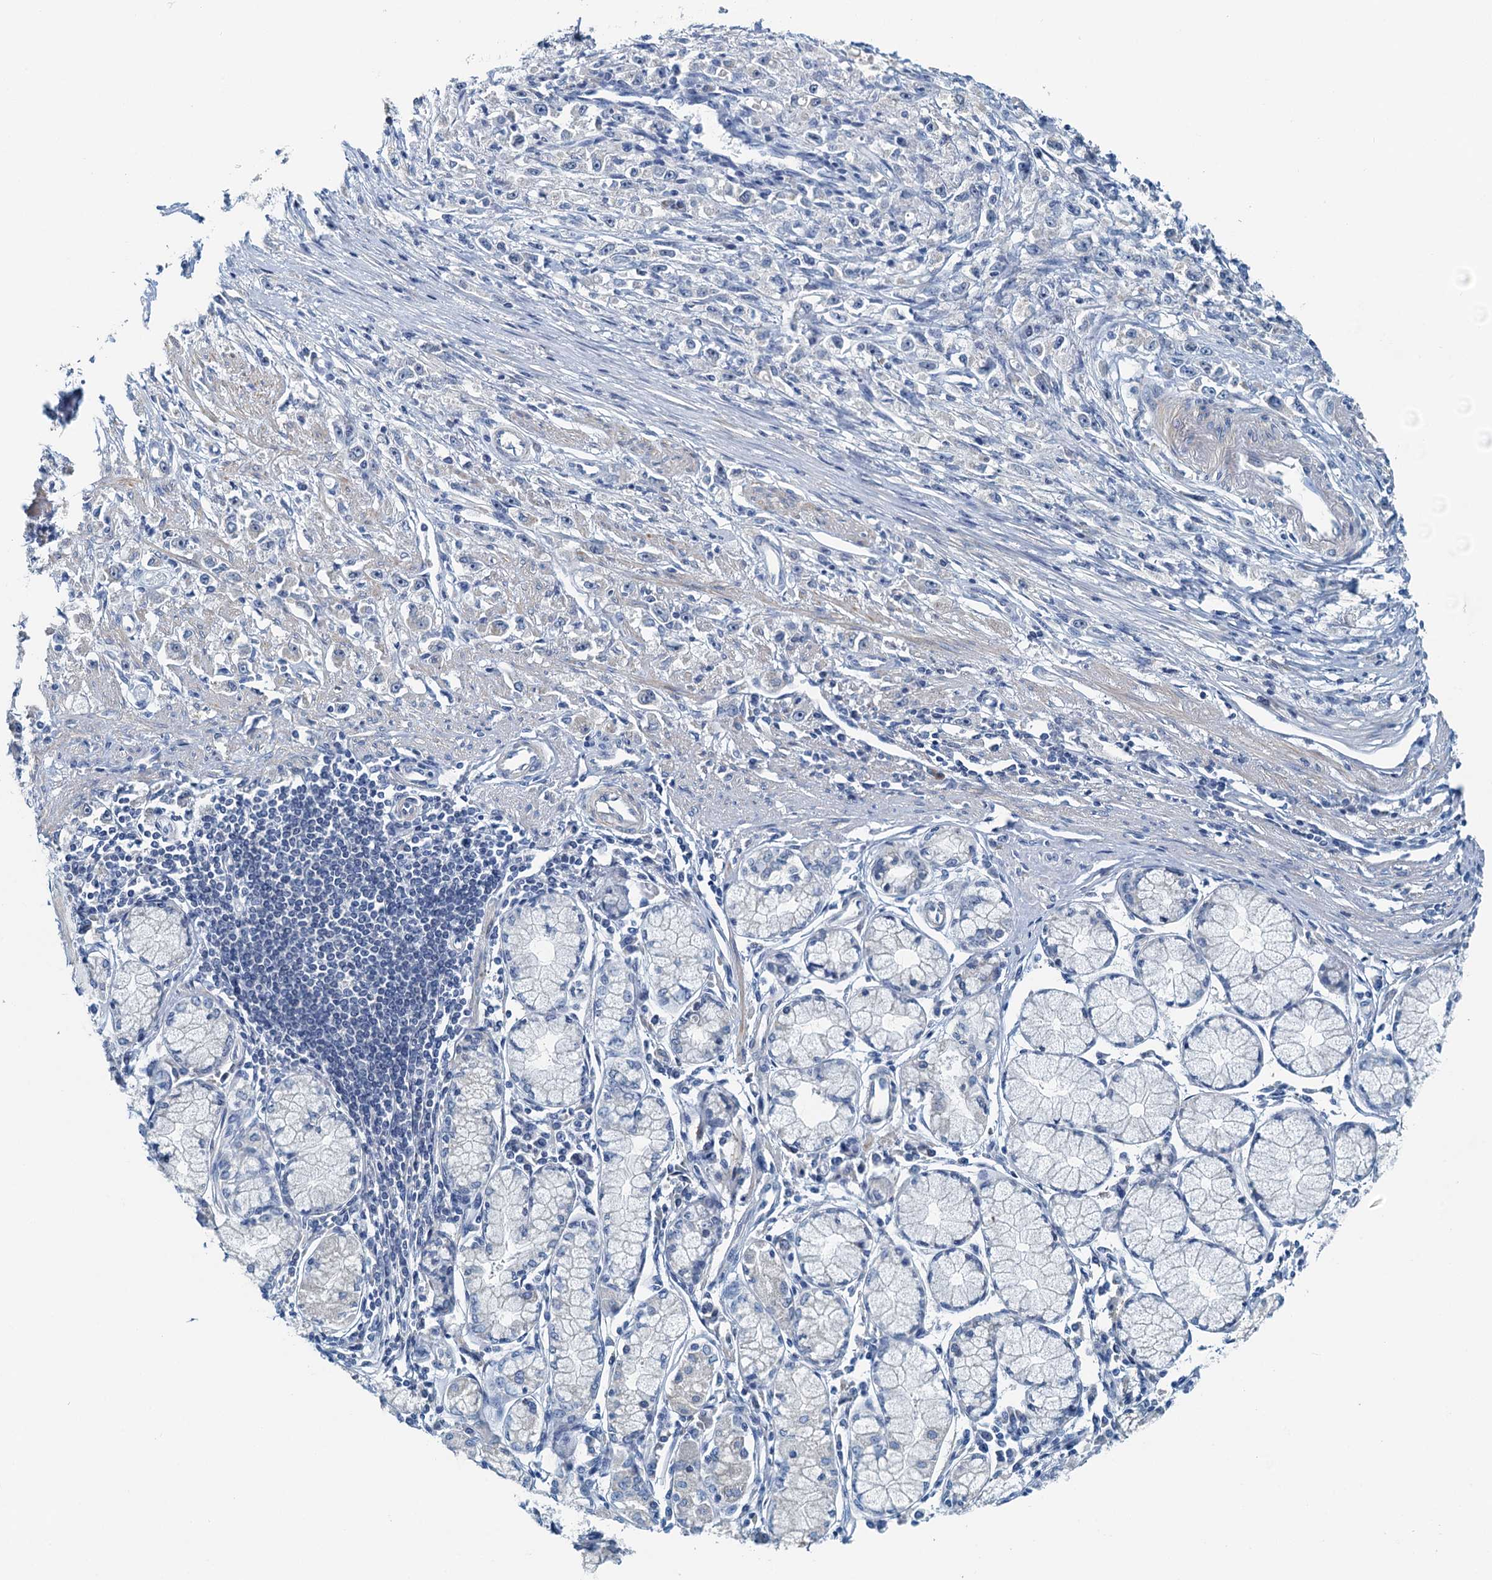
{"staining": {"intensity": "negative", "quantity": "none", "location": "none"}, "tissue": "stomach cancer", "cell_type": "Tumor cells", "image_type": "cancer", "snomed": [{"axis": "morphology", "description": "Adenocarcinoma, NOS"}, {"axis": "topography", "description": "Stomach"}], "caption": "Tumor cells show no significant positivity in stomach cancer.", "gene": "DTD1", "patient": {"sex": "female", "age": 59}}